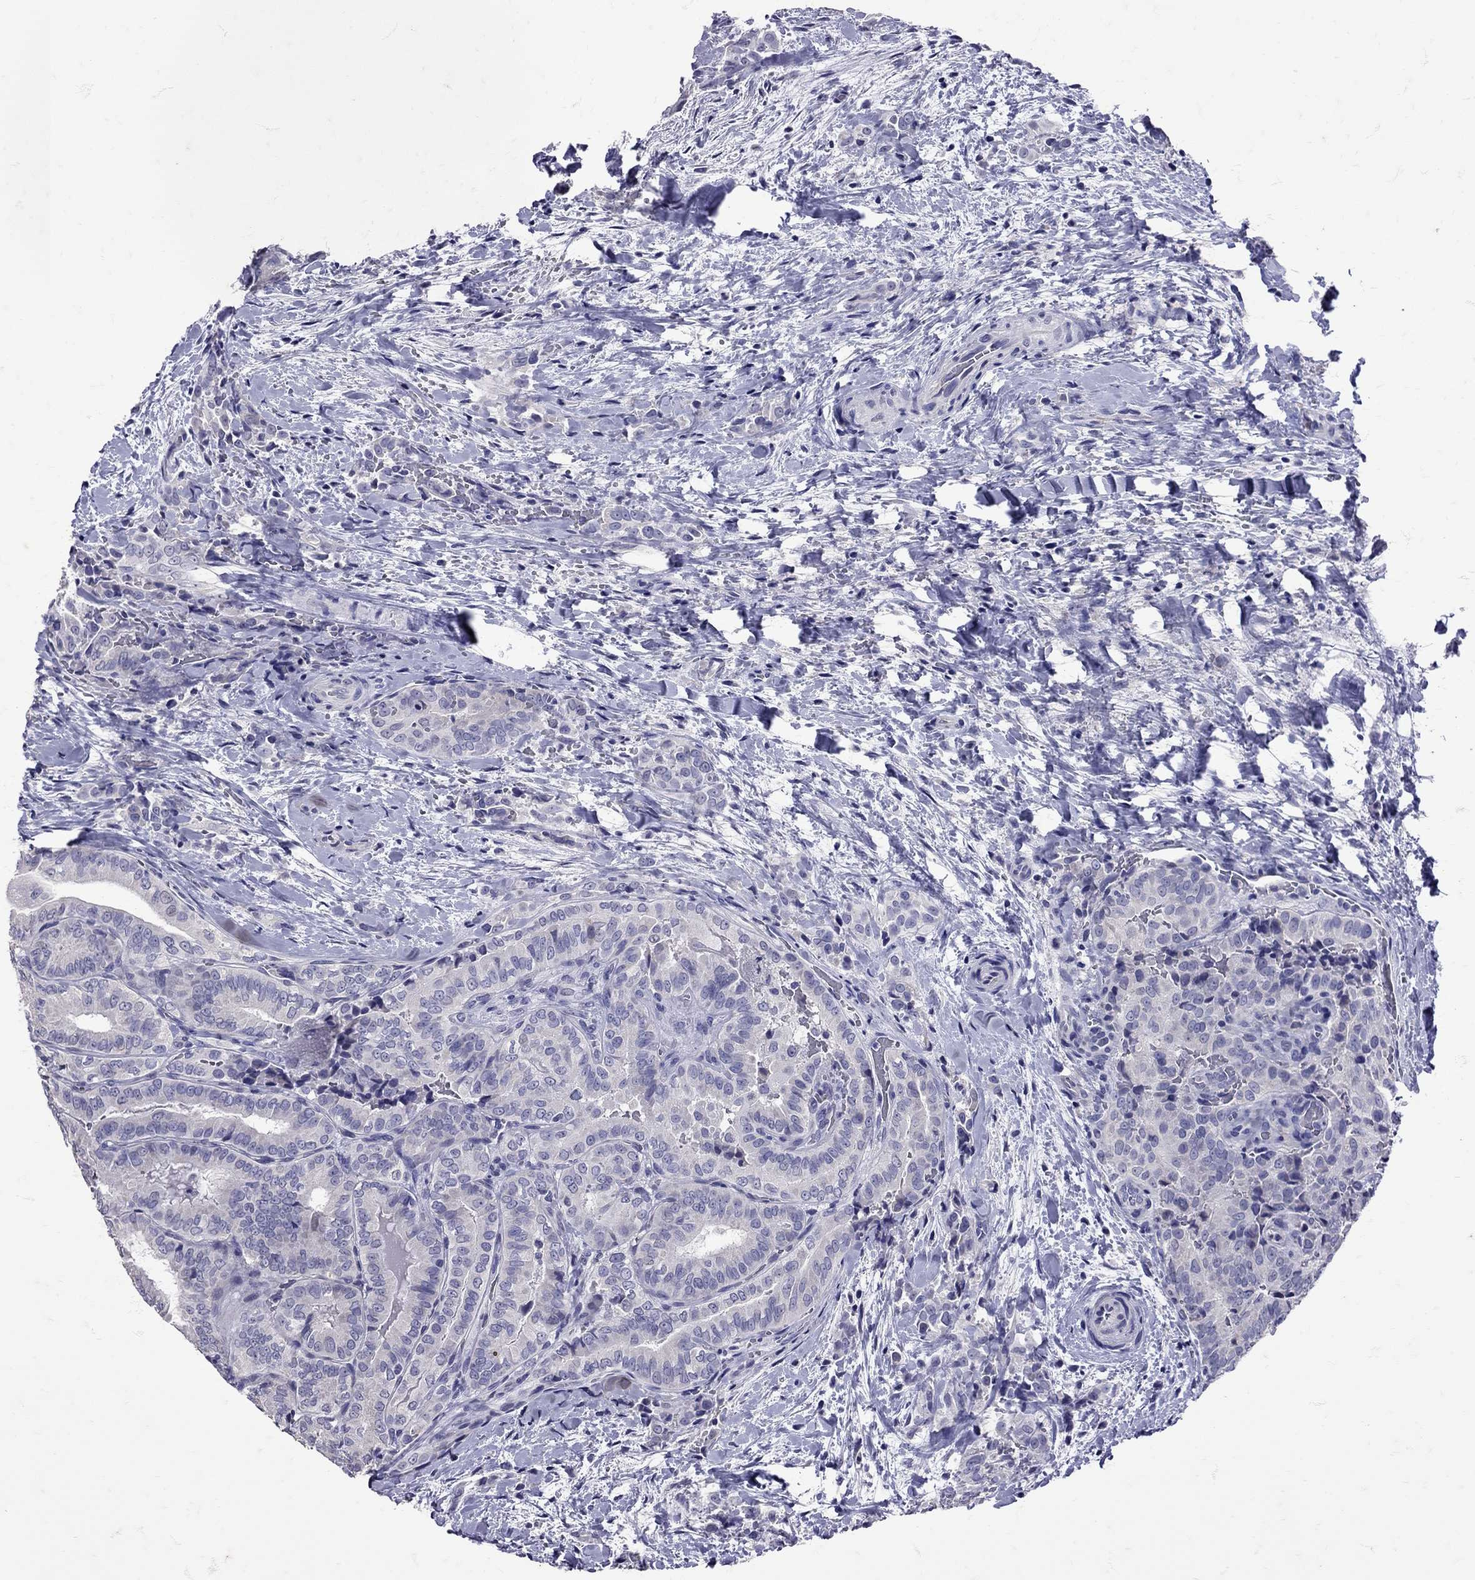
{"staining": {"intensity": "negative", "quantity": "none", "location": "none"}, "tissue": "thyroid cancer", "cell_type": "Tumor cells", "image_type": "cancer", "snomed": [{"axis": "morphology", "description": "Papillary adenocarcinoma, NOS"}, {"axis": "topography", "description": "Thyroid gland"}], "caption": "IHC histopathology image of neoplastic tissue: thyroid papillary adenocarcinoma stained with DAB (3,3'-diaminobenzidine) shows no significant protein staining in tumor cells. Brightfield microscopy of IHC stained with DAB (3,3'-diaminobenzidine) (brown) and hematoxylin (blue), captured at high magnification.", "gene": "SST", "patient": {"sex": "male", "age": 61}}